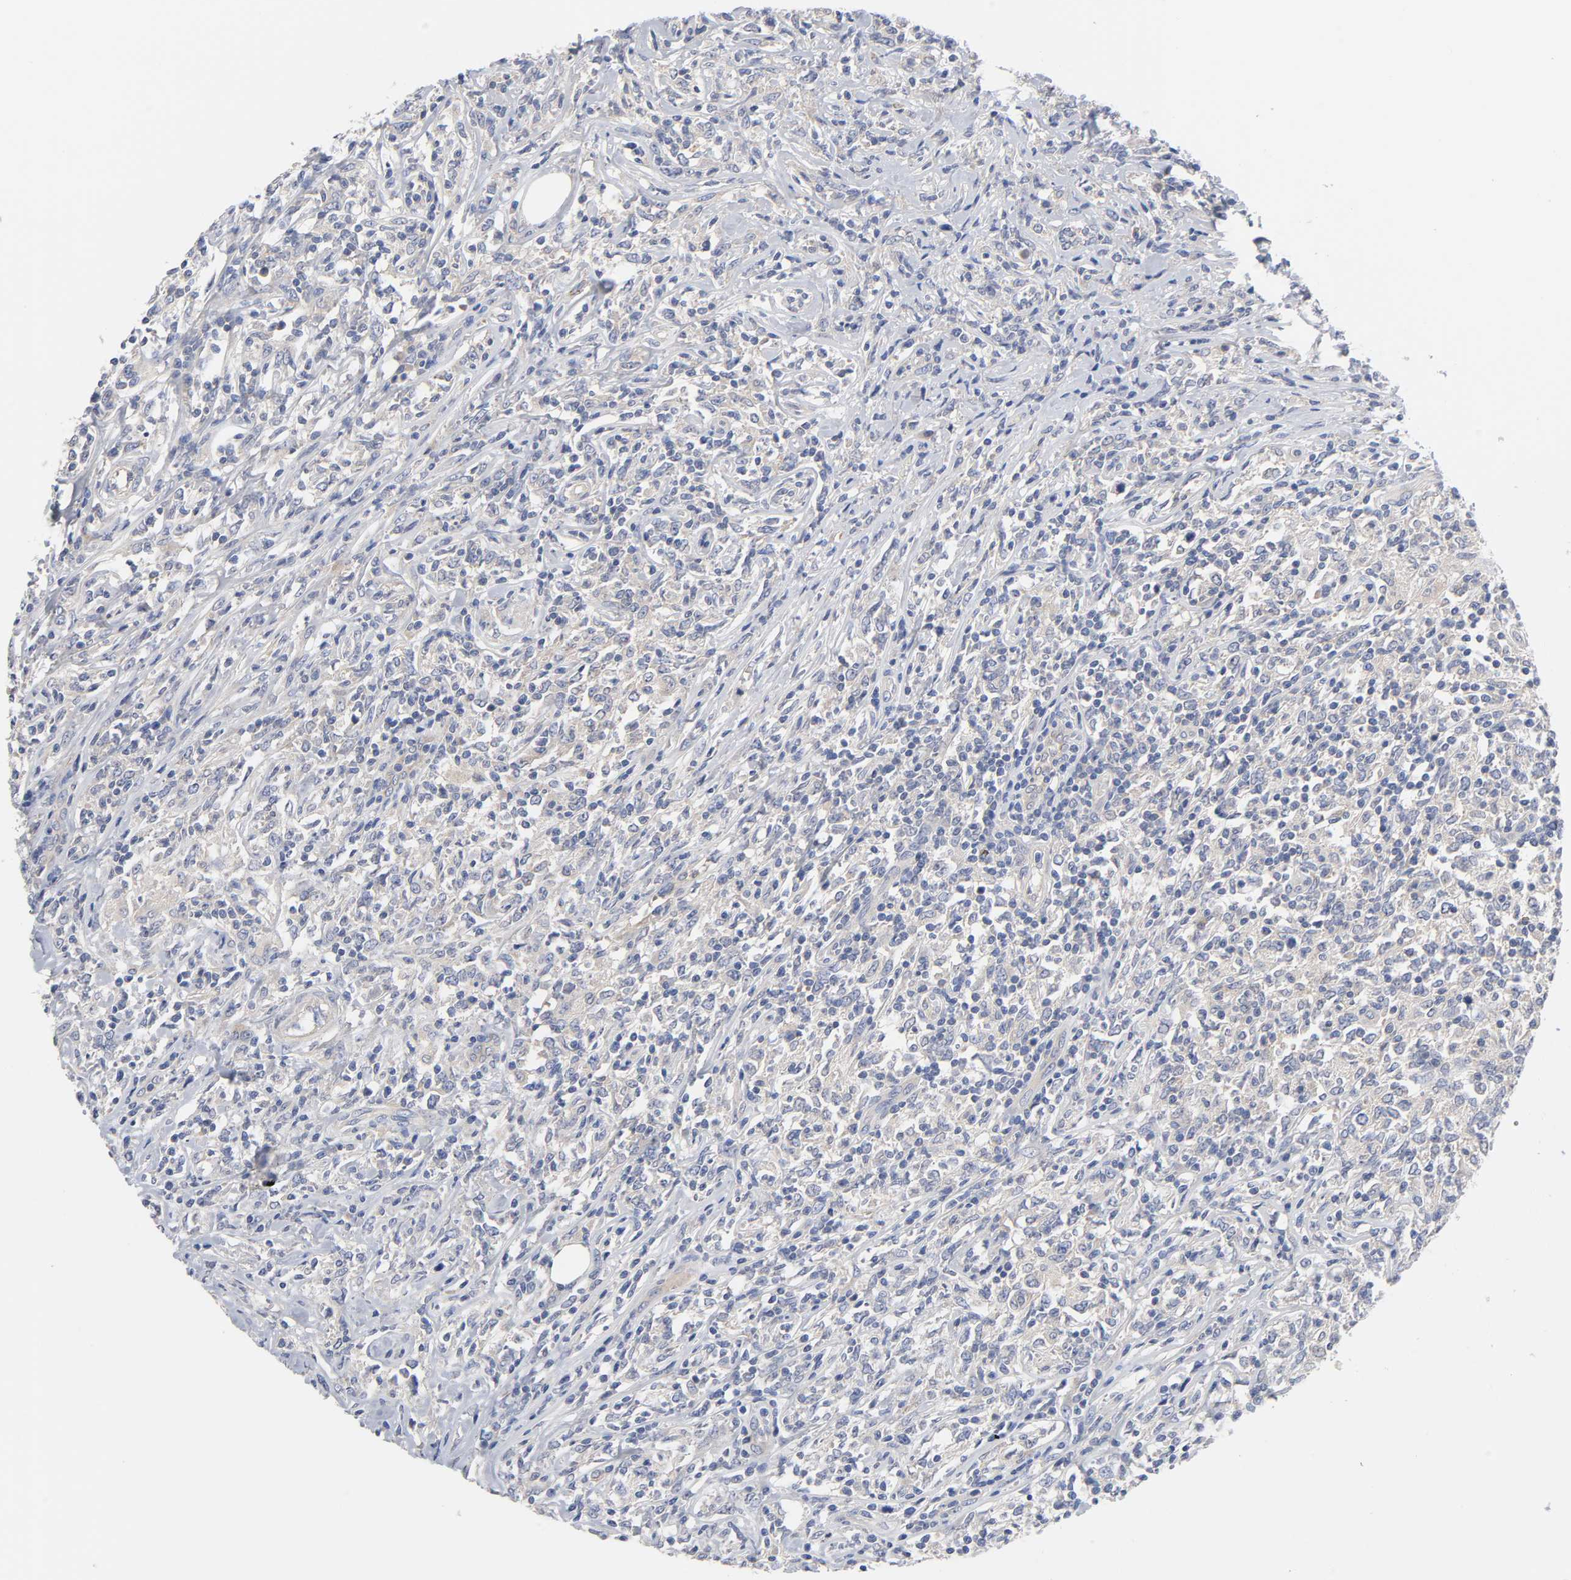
{"staining": {"intensity": "negative", "quantity": "none", "location": "none"}, "tissue": "lymphoma", "cell_type": "Tumor cells", "image_type": "cancer", "snomed": [{"axis": "morphology", "description": "Malignant lymphoma, non-Hodgkin's type, High grade"}, {"axis": "topography", "description": "Lymph node"}], "caption": "Protein analysis of high-grade malignant lymphoma, non-Hodgkin's type displays no significant positivity in tumor cells.", "gene": "C17orf75", "patient": {"sex": "female", "age": 84}}